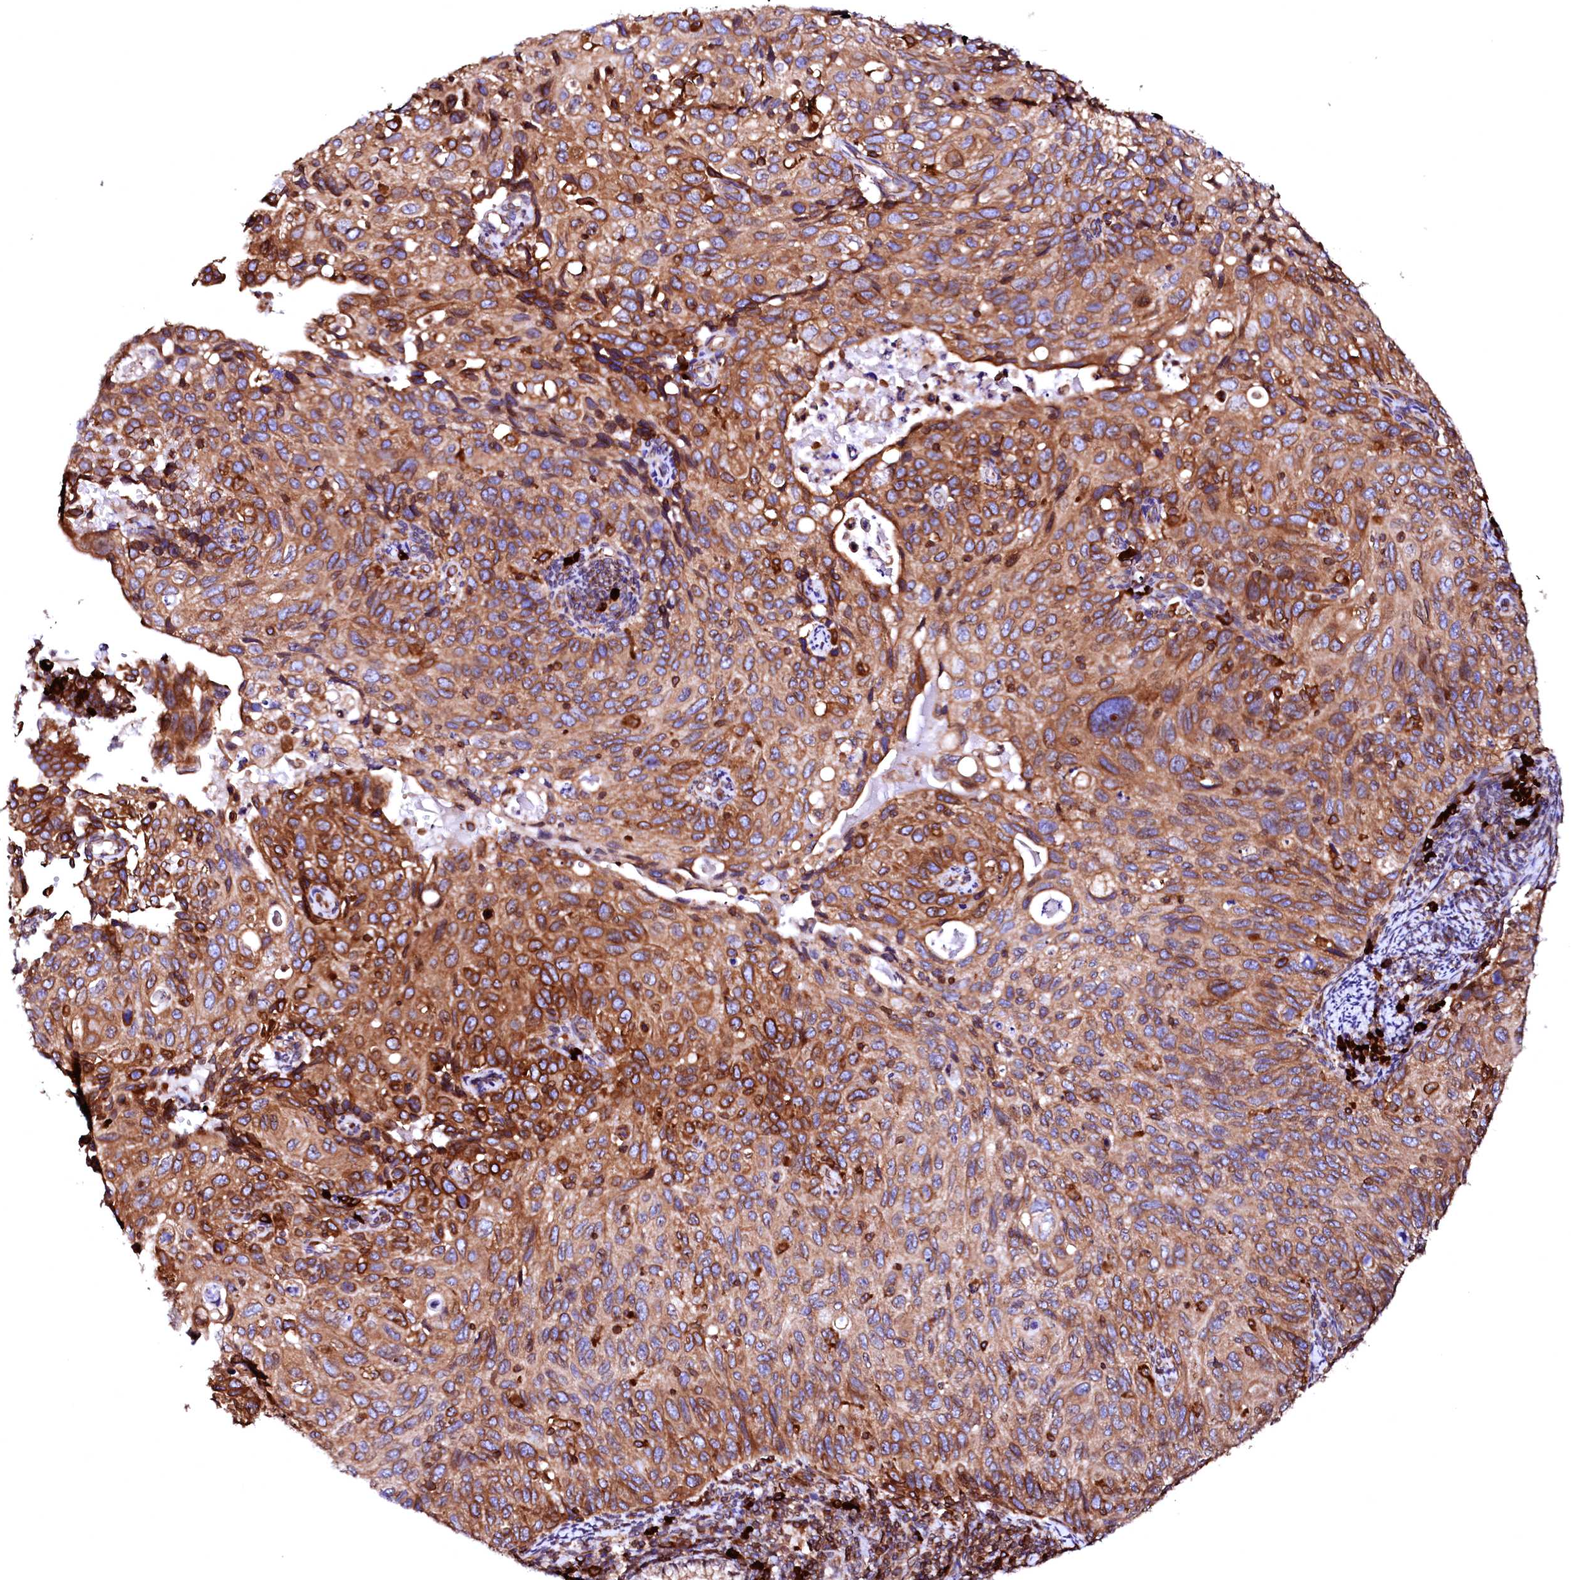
{"staining": {"intensity": "moderate", "quantity": ">75%", "location": "cytoplasmic/membranous"}, "tissue": "cervical cancer", "cell_type": "Tumor cells", "image_type": "cancer", "snomed": [{"axis": "morphology", "description": "Squamous cell carcinoma, NOS"}, {"axis": "topography", "description": "Cervix"}], "caption": "Immunohistochemical staining of squamous cell carcinoma (cervical) demonstrates moderate cytoplasmic/membranous protein expression in about >75% of tumor cells. (brown staining indicates protein expression, while blue staining denotes nuclei).", "gene": "DERL1", "patient": {"sex": "female", "age": 70}}